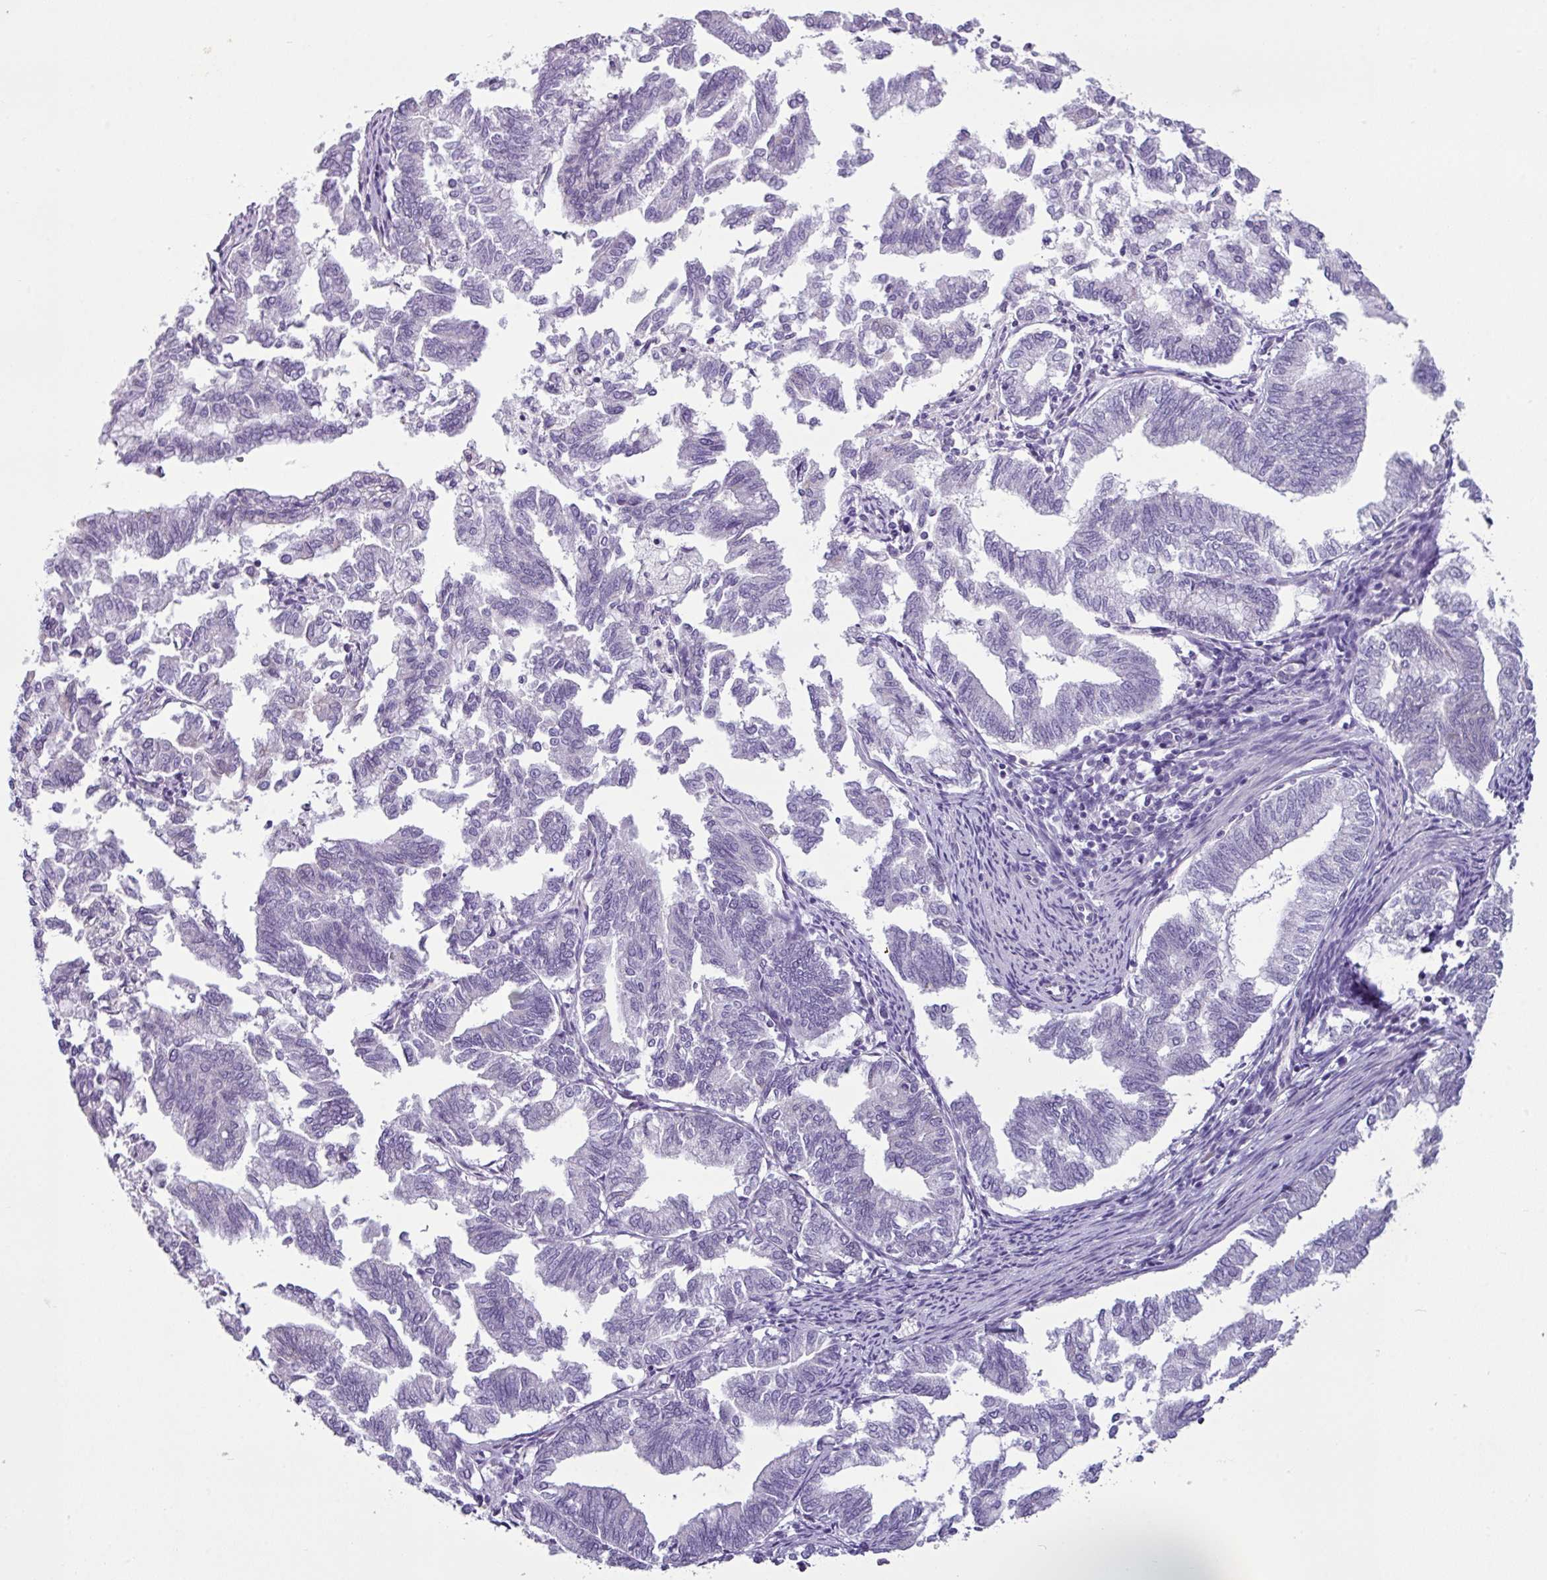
{"staining": {"intensity": "negative", "quantity": "none", "location": "none"}, "tissue": "endometrial cancer", "cell_type": "Tumor cells", "image_type": "cancer", "snomed": [{"axis": "morphology", "description": "Adenocarcinoma, NOS"}, {"axis": "topography", "description": "Endometrium"}], "caption": "Protein analysis of adenocarcinoma (endometrial) displays no significant expression in tumor cells. The staining was performed using DAB (3,3'-diaminobenzidine) to visualize the protein expression in brown, while the nuclei were stained in blue with hematoxylin (Magnification: 20x).", "gene": "TOR1AIP2", "patient": {"sex": "female", "age": 79}}